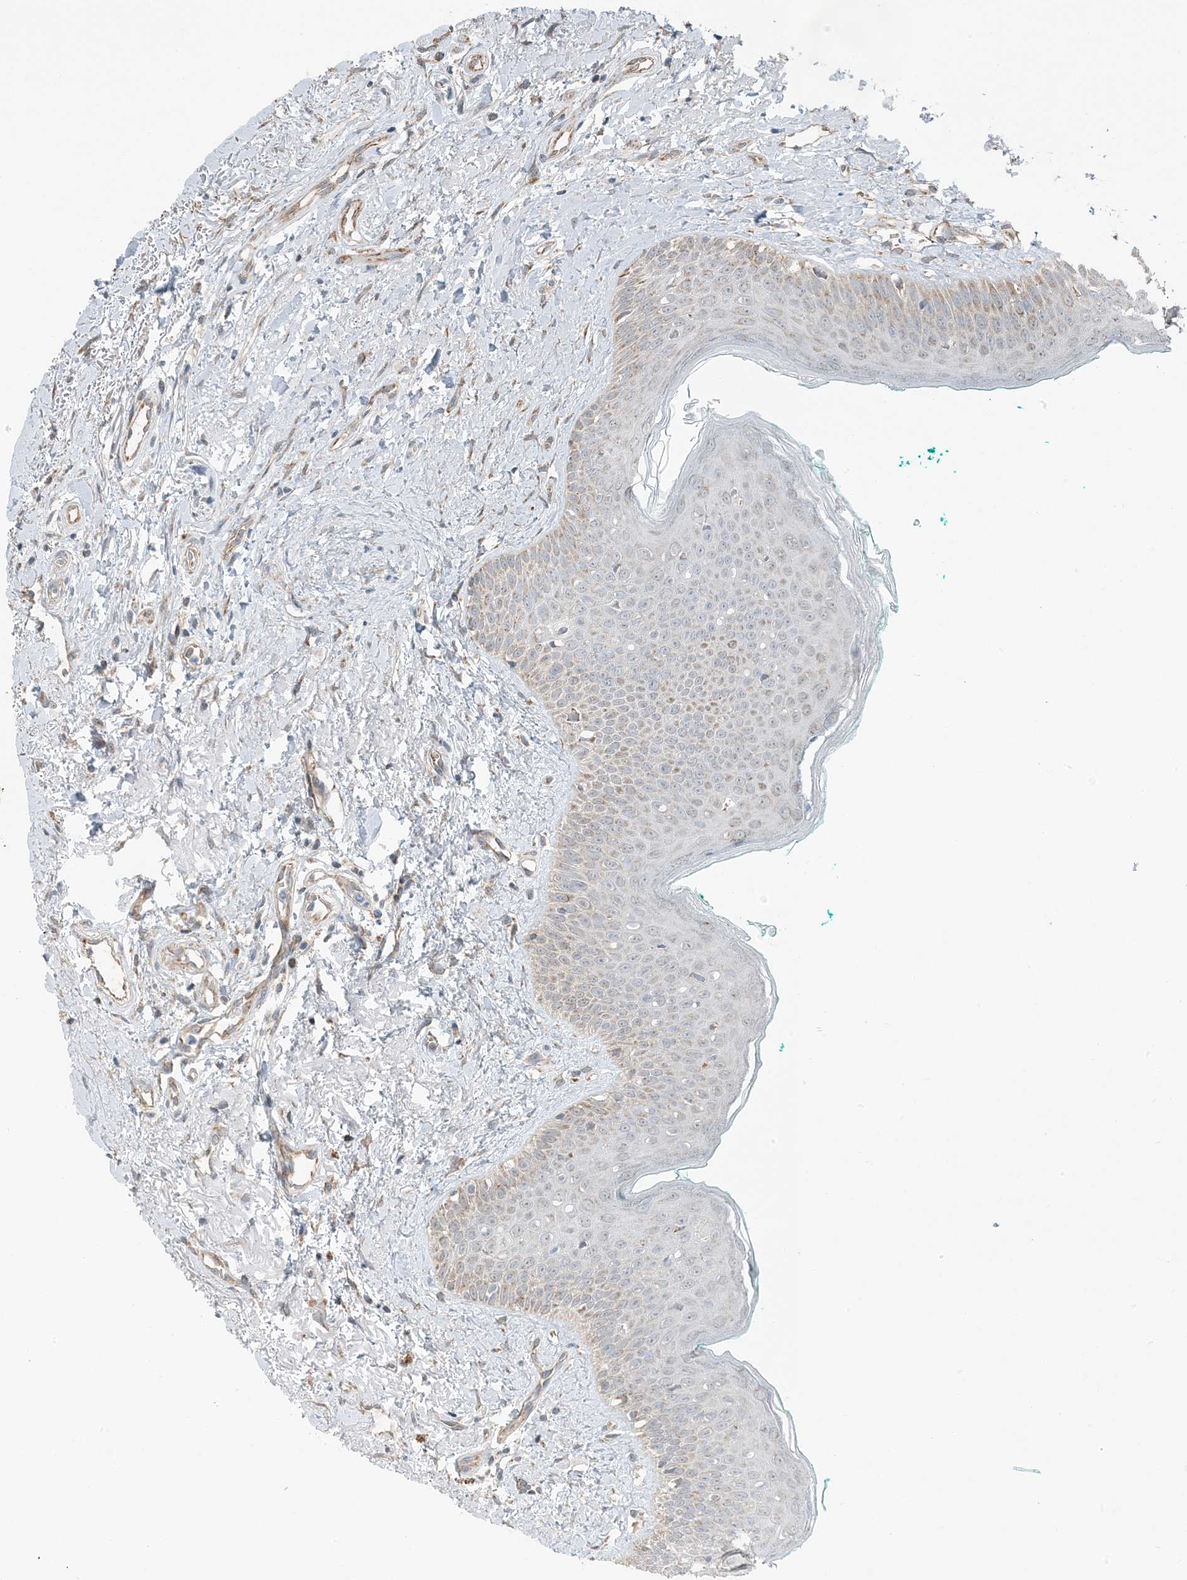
{"staining": {"intensity": "weak", "quantity": "25%-75%", "location": "cytoplasmic/membranous"}, "tissue": "oral mucosa", "cell_type": "Squamous epithelial cells", "image_type": "normal", "snomed": [{"axis": "morphology", "description": "Normal tissue, NOS"}, {"axis": "topography", "description": "Oral tissue"}], "caption": "A high-resolution histopathology image shows IHC staining of normal oral mucosa, which displays weak cytoplasmic/membranous expression in about 25%-75% of squamous epithelial cells. Using DAB (brown) and hematoxylin (blue) stains, captured at high magnification using brightfield microscopy.", "gene": "PILRB", "patient": {"sex": "female", "age": 70}}